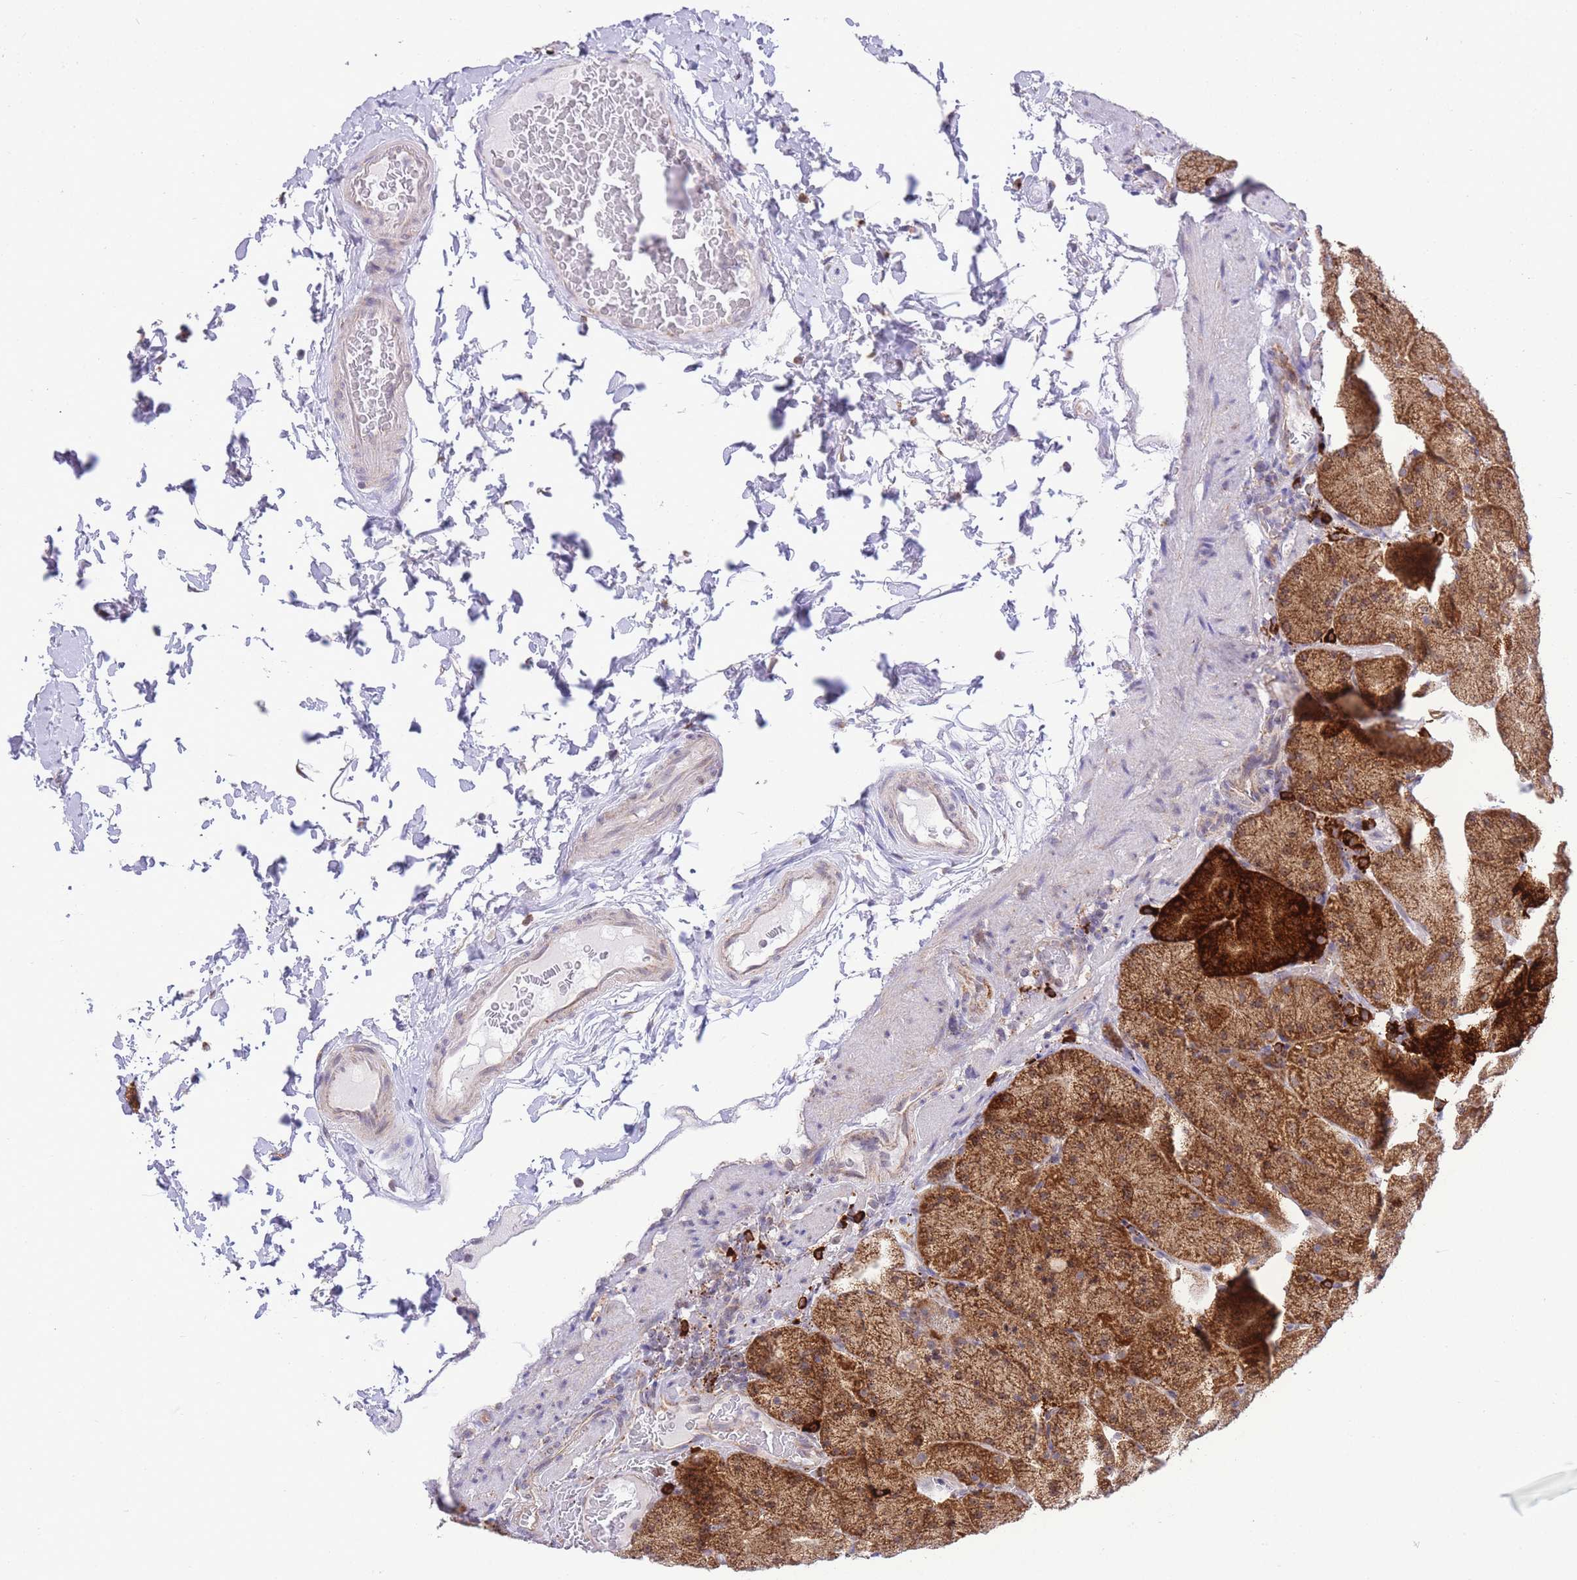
{"staining": {"intensity": "strong", "quantity": ">75%", "location": "cytoplasmic/membranous"}, "tissue": "stomach", "cell_type": "Glandular cells", "image_type": "normal", "snomed": [{"axis": "morphology", "description": "Normal tissue, NOS"}, {"axis": "topography", "description": "Stomach, upper"}, {"axis": "topography", "description": "Stomach, lower"}], "caption": "IHC staining of normal stomach, which displays high levels of strong cytoplasmic/membranous staining in about >75% of glandular cells indicating strong cytoplasmic/membranous protein staining. The staining was performed using DAB (brown) for protein detection and nuclei were counterstained in hematoxylin (blue).", "gene": "EXOSC8", "patient": {"sex": "male", "age": 67}}